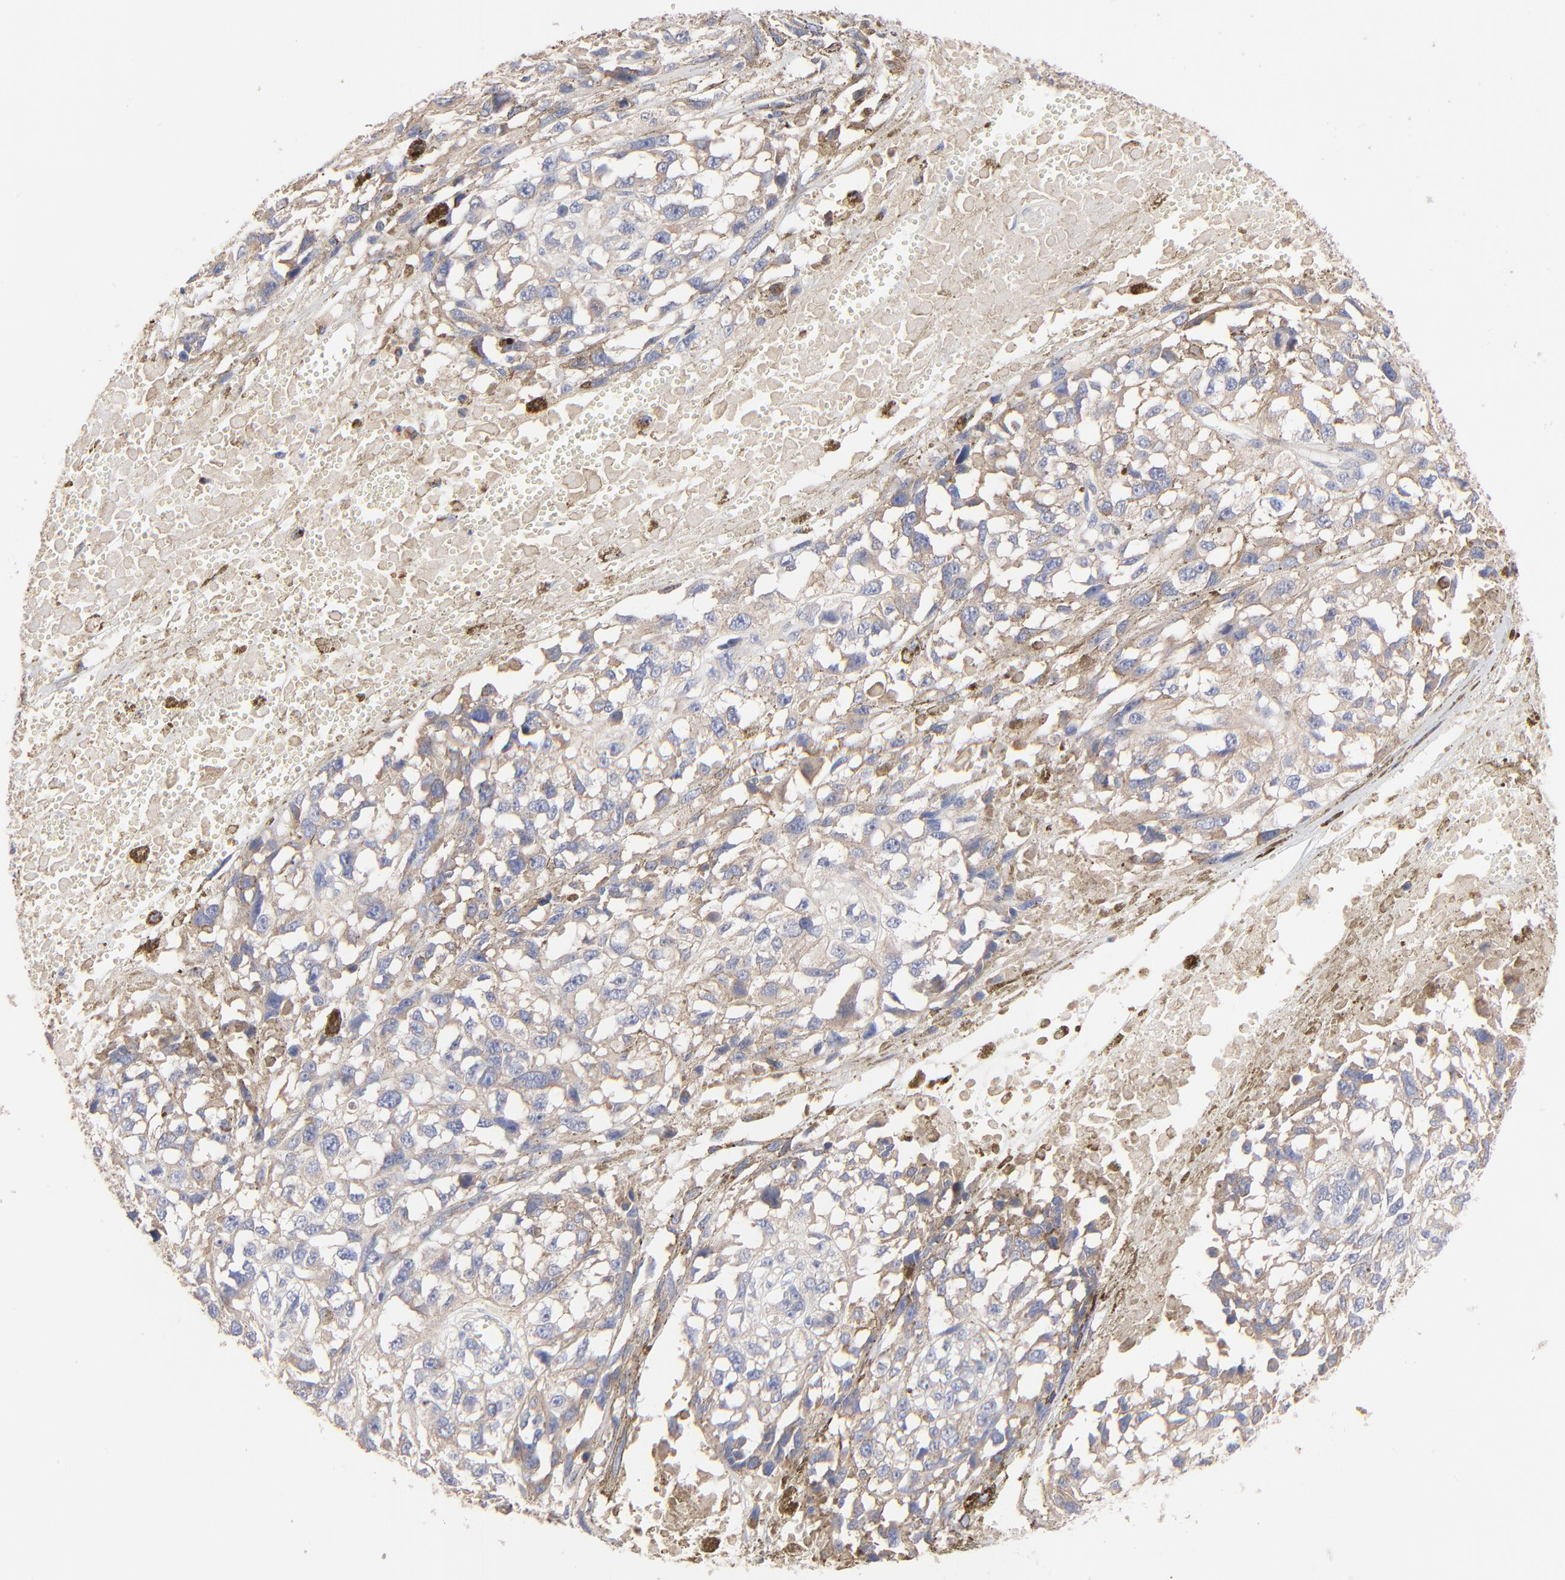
{"staining": {"intensity": "weak", "quantity": ">75%", "location": "cytoplasmic/membranous"}, "tissue": "melanoma", "cell_type": "Tumor cells", "image_type": "cancer", "snomed": [{"axis": "morphology", "description": "Malignant melanoma, Metastatic site"}, {"axis": "topography", "description": "Lymph node"}], "caption": "This is an image of IHC staining of melanoma, which shows weak positivity in the cytoplasmic/membranous of tumor cells.", "gene": "PPFIBP2", "patient": {"sex": "male", "age": 59}}